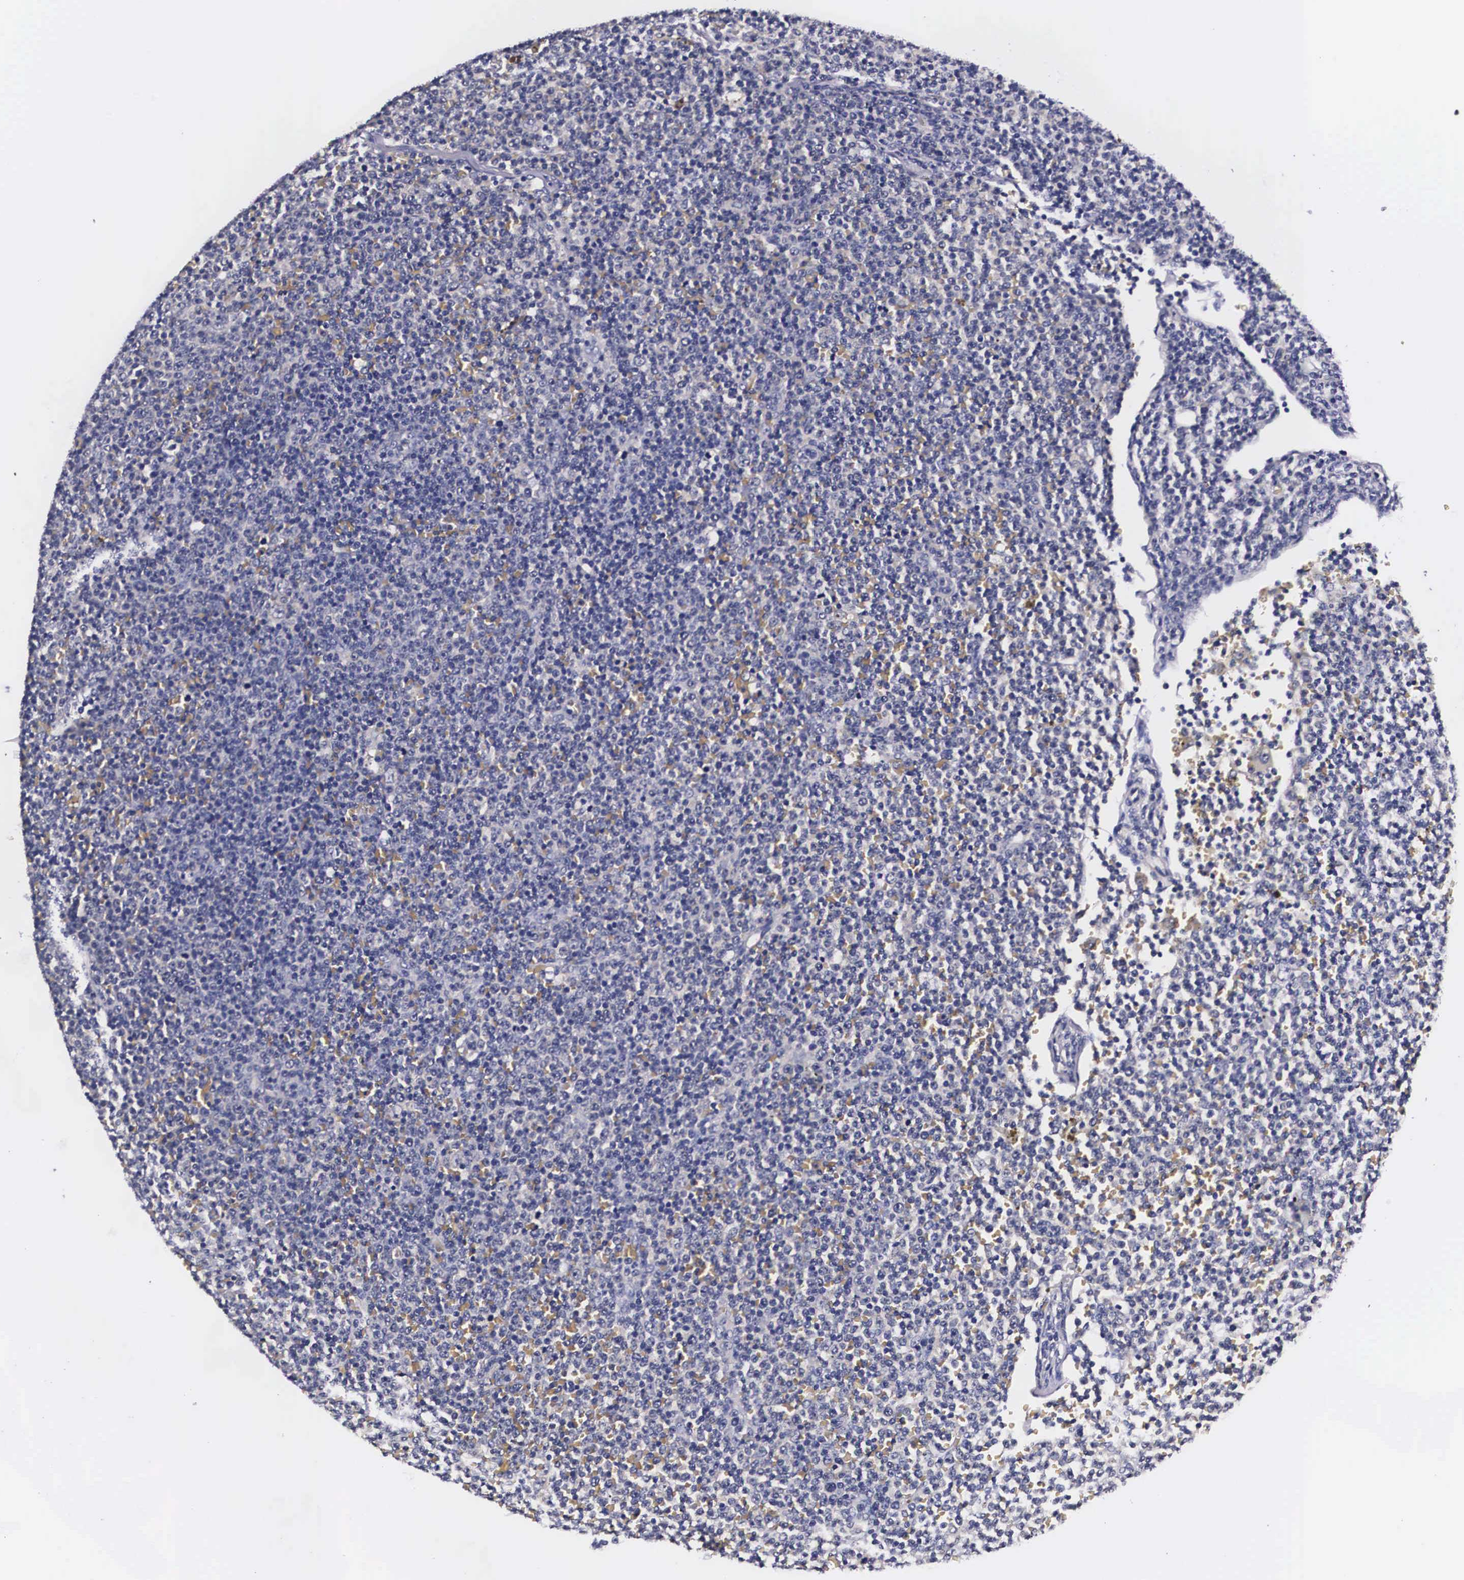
{"staining": {"intensity": "negative", "quantity": "none", "location": "none"}, "tissue": "lymphoma", "cell_type": "Tumor cells", "image_type": "cancer", "snomed": [{"axis": "morphology", "description": "Malignant lymphoma, non-Hodgkin's type, Low grade"}, {"axis": "topography", "description": "Lymph node"}], "caption": "Immunohistochemical staining of human malignant lymphoma, non-Hodgkin's type (low-grade) displays no significant expression in tumor cells.", "gene": "PHETA2", "patient": {"sex": "male", "age": 50}}